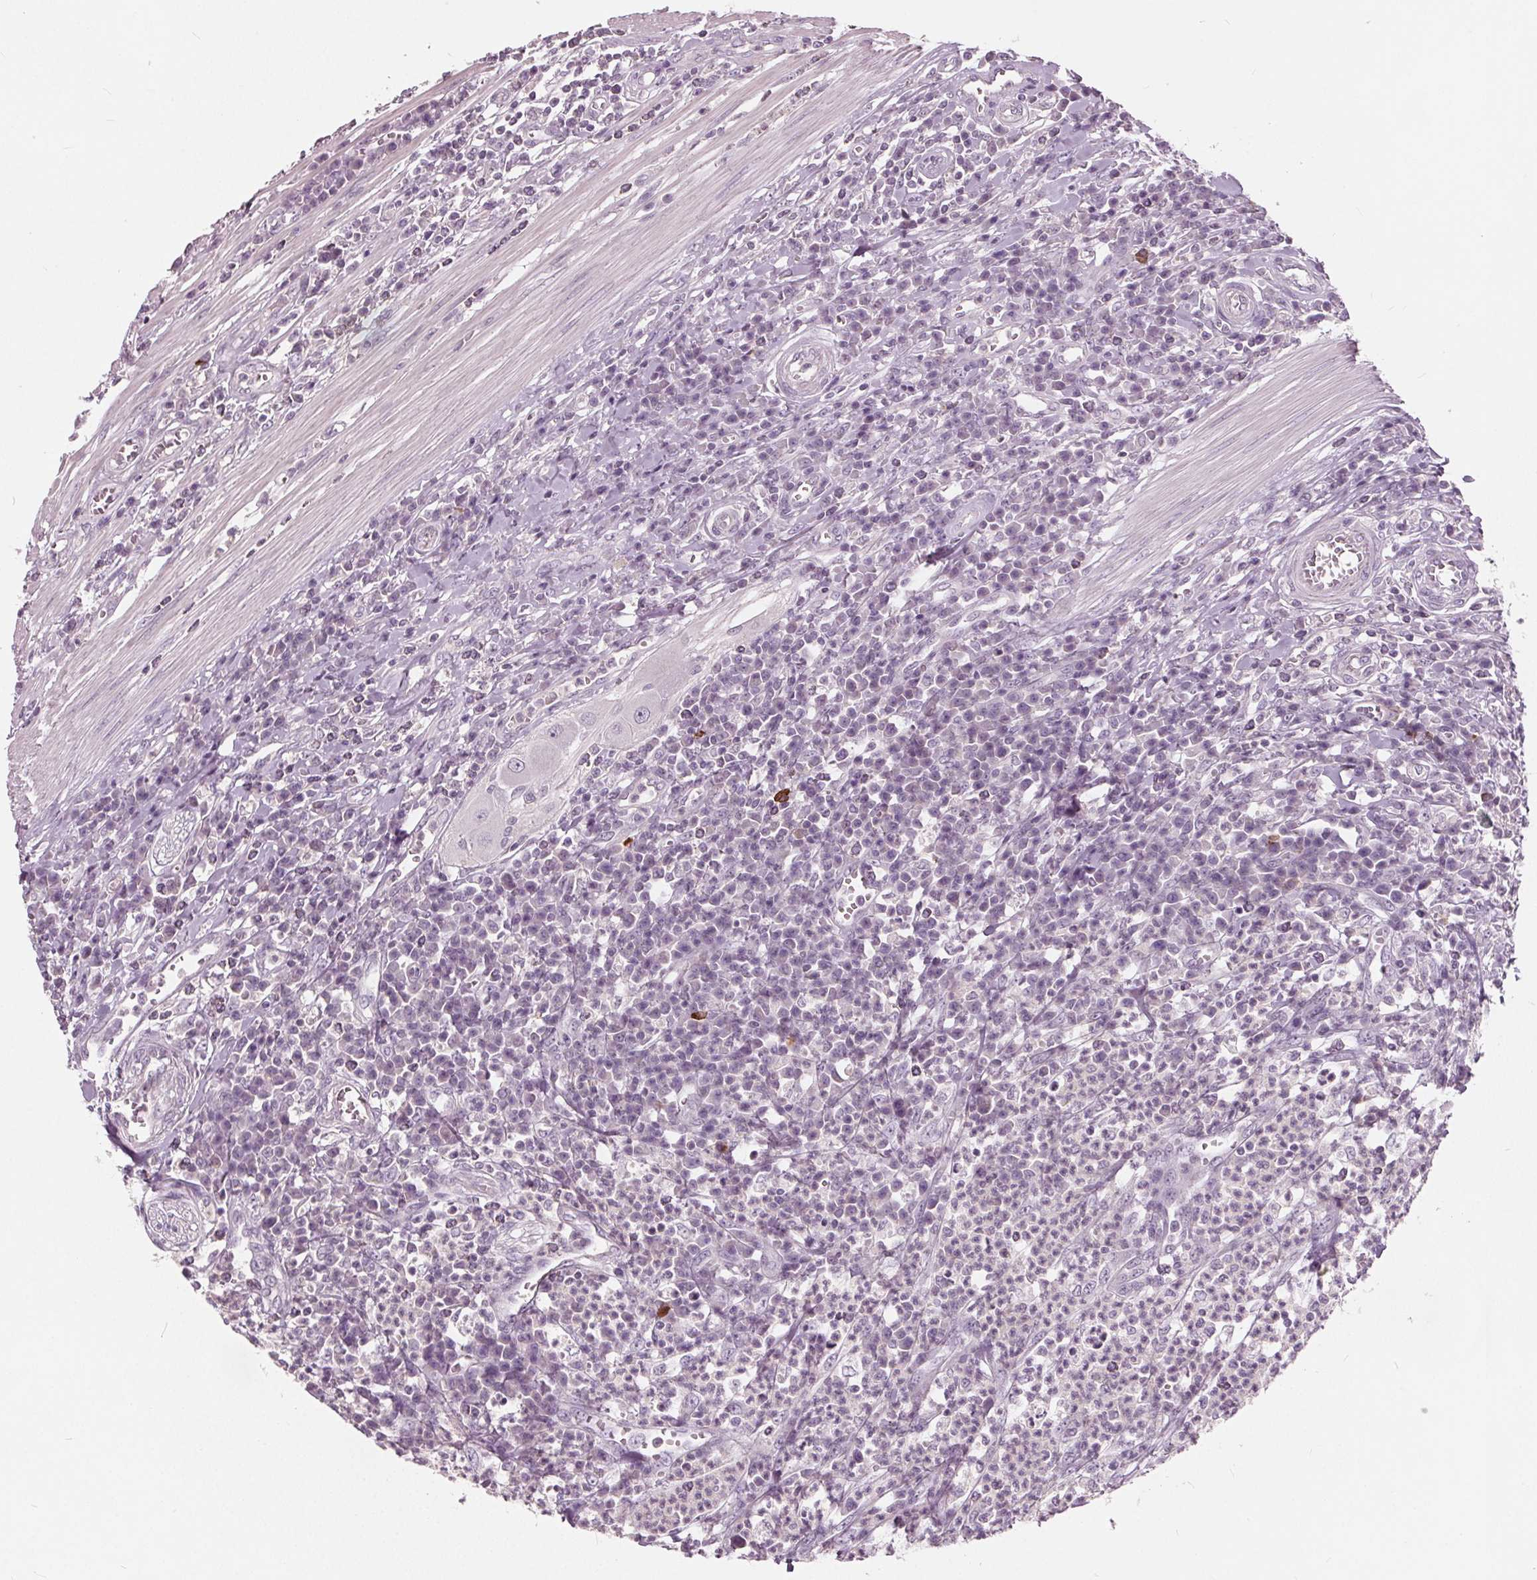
{"staining": {"intensity": "negative", "quantity": "none", "location": "none"}, "tissue": "colorectal cancer", "cell_type": "Tumor cells", "image_type": "cancer", "snomed": [{"axis": "morphology", "description": "Adenocarcinoma, NOS"}, {"axis": "topography", "description": "Colon"}], "caption": "A micrograph of human adenocarcinoma (colorectal) is negative for staining in tumor cells. Nuclei are stained in blue.", "gene": "TKFC", "patient": {"sex": "male", "age": 65}}